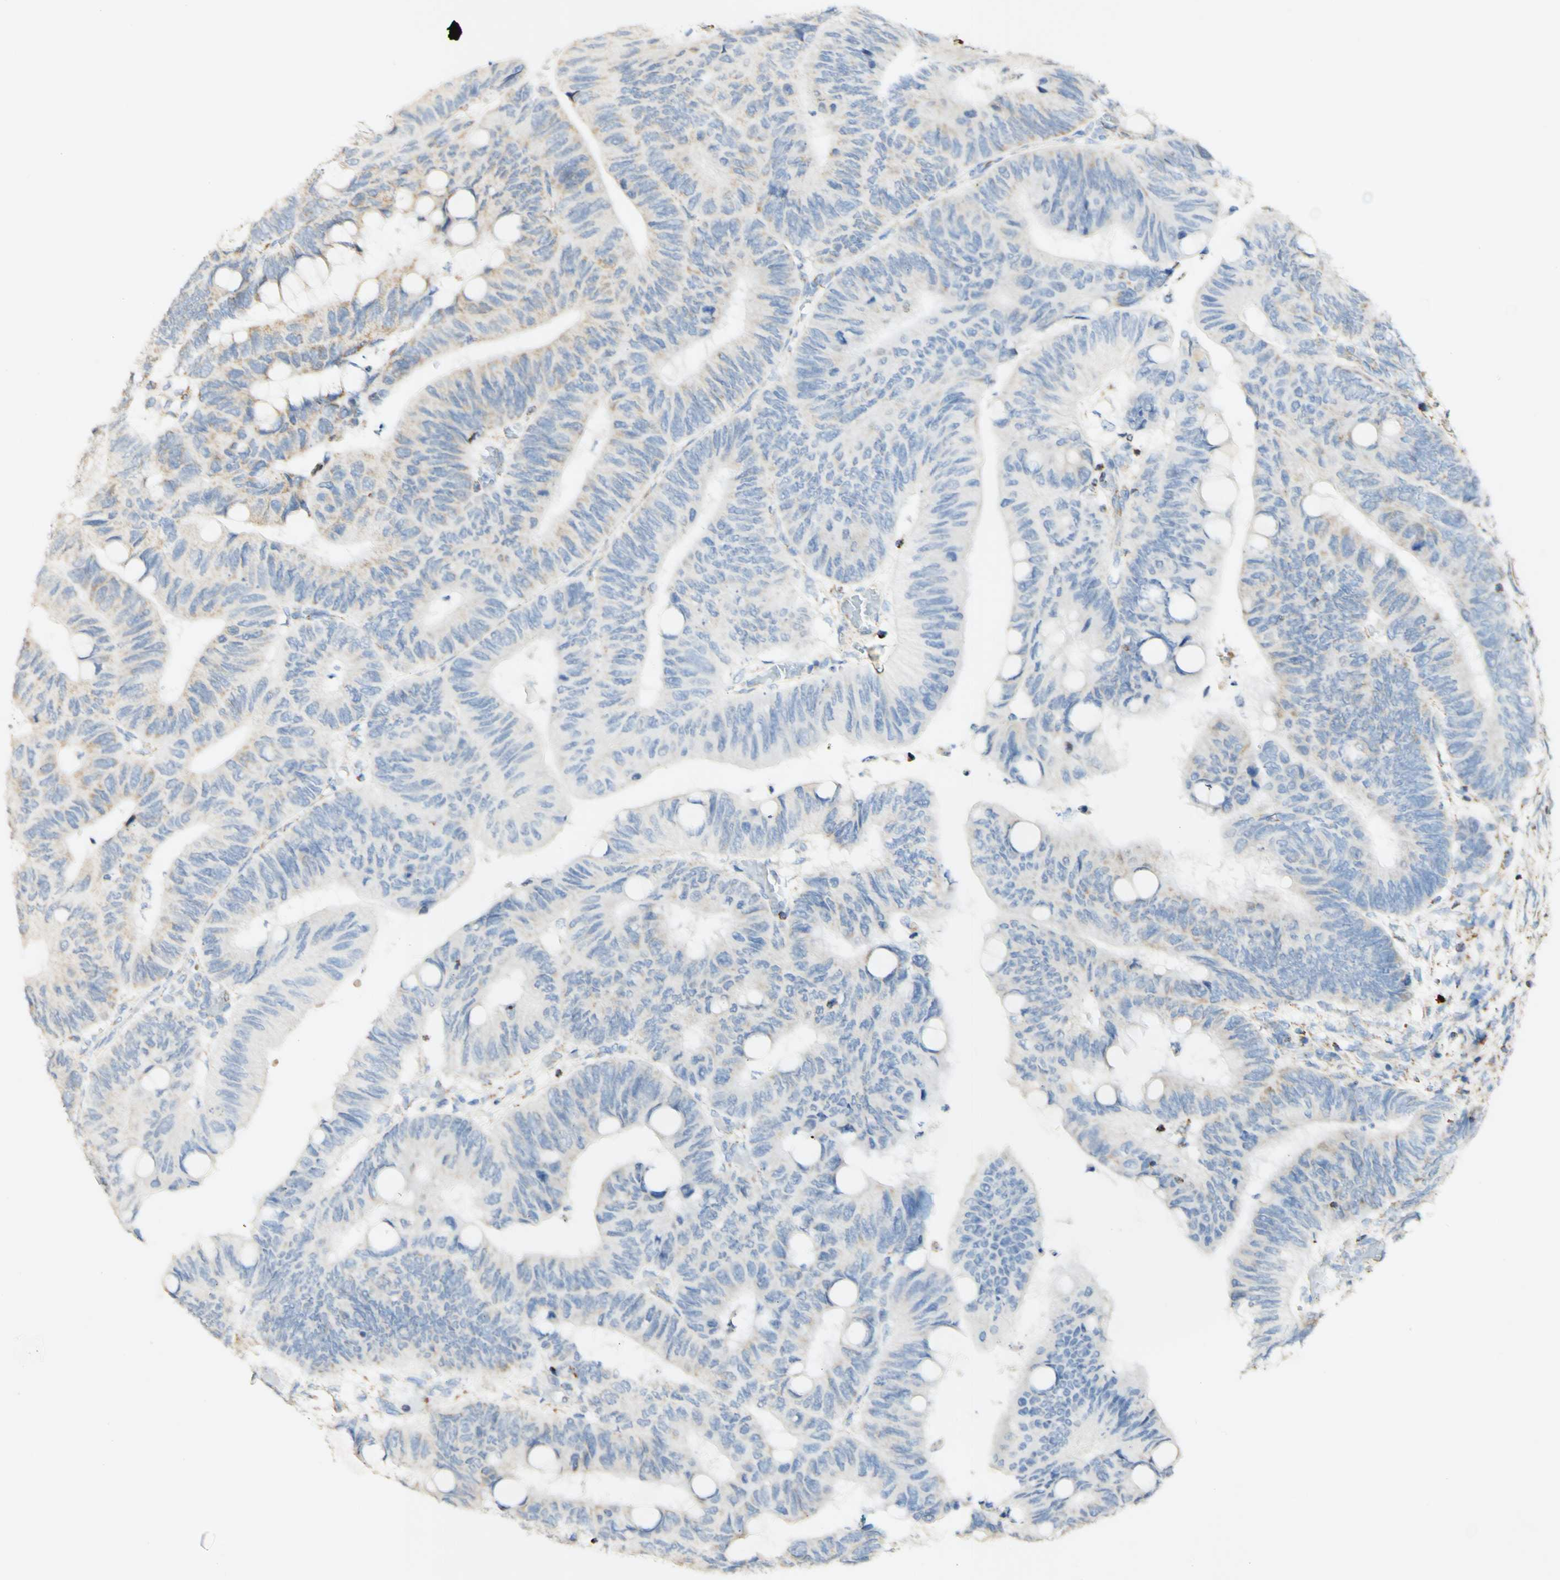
{"staining": {"intensity": "negative", "quantity": "none", "location": "none"}, "tissue": "colorectal cancer", "cell_type": "Tumor cells", "image_type": "cancer", "snomed": [{"axis": "morphology", "description": "Normal tissue, NOS"}, {"axis": "morphology", "description": "Adenocarcinoma, NOS"}, {"axis": "topography", "description": "Rectum"}, {"axis": "topography", "description": "Peripheral nerve tissue"}], "caption": "Micrograph shows no protein staining in tumor cells of colorectal adenocarcinoma tissue. The staining was performed using DAB (3,3'-diaminobenzidine) to visualize the protein expression in brown, while the nuclei were stained in blue with hematoxylin (Magnification: 20x).", "gene": "OXCT1", "patient": {"sex": "male", "age": 92}}